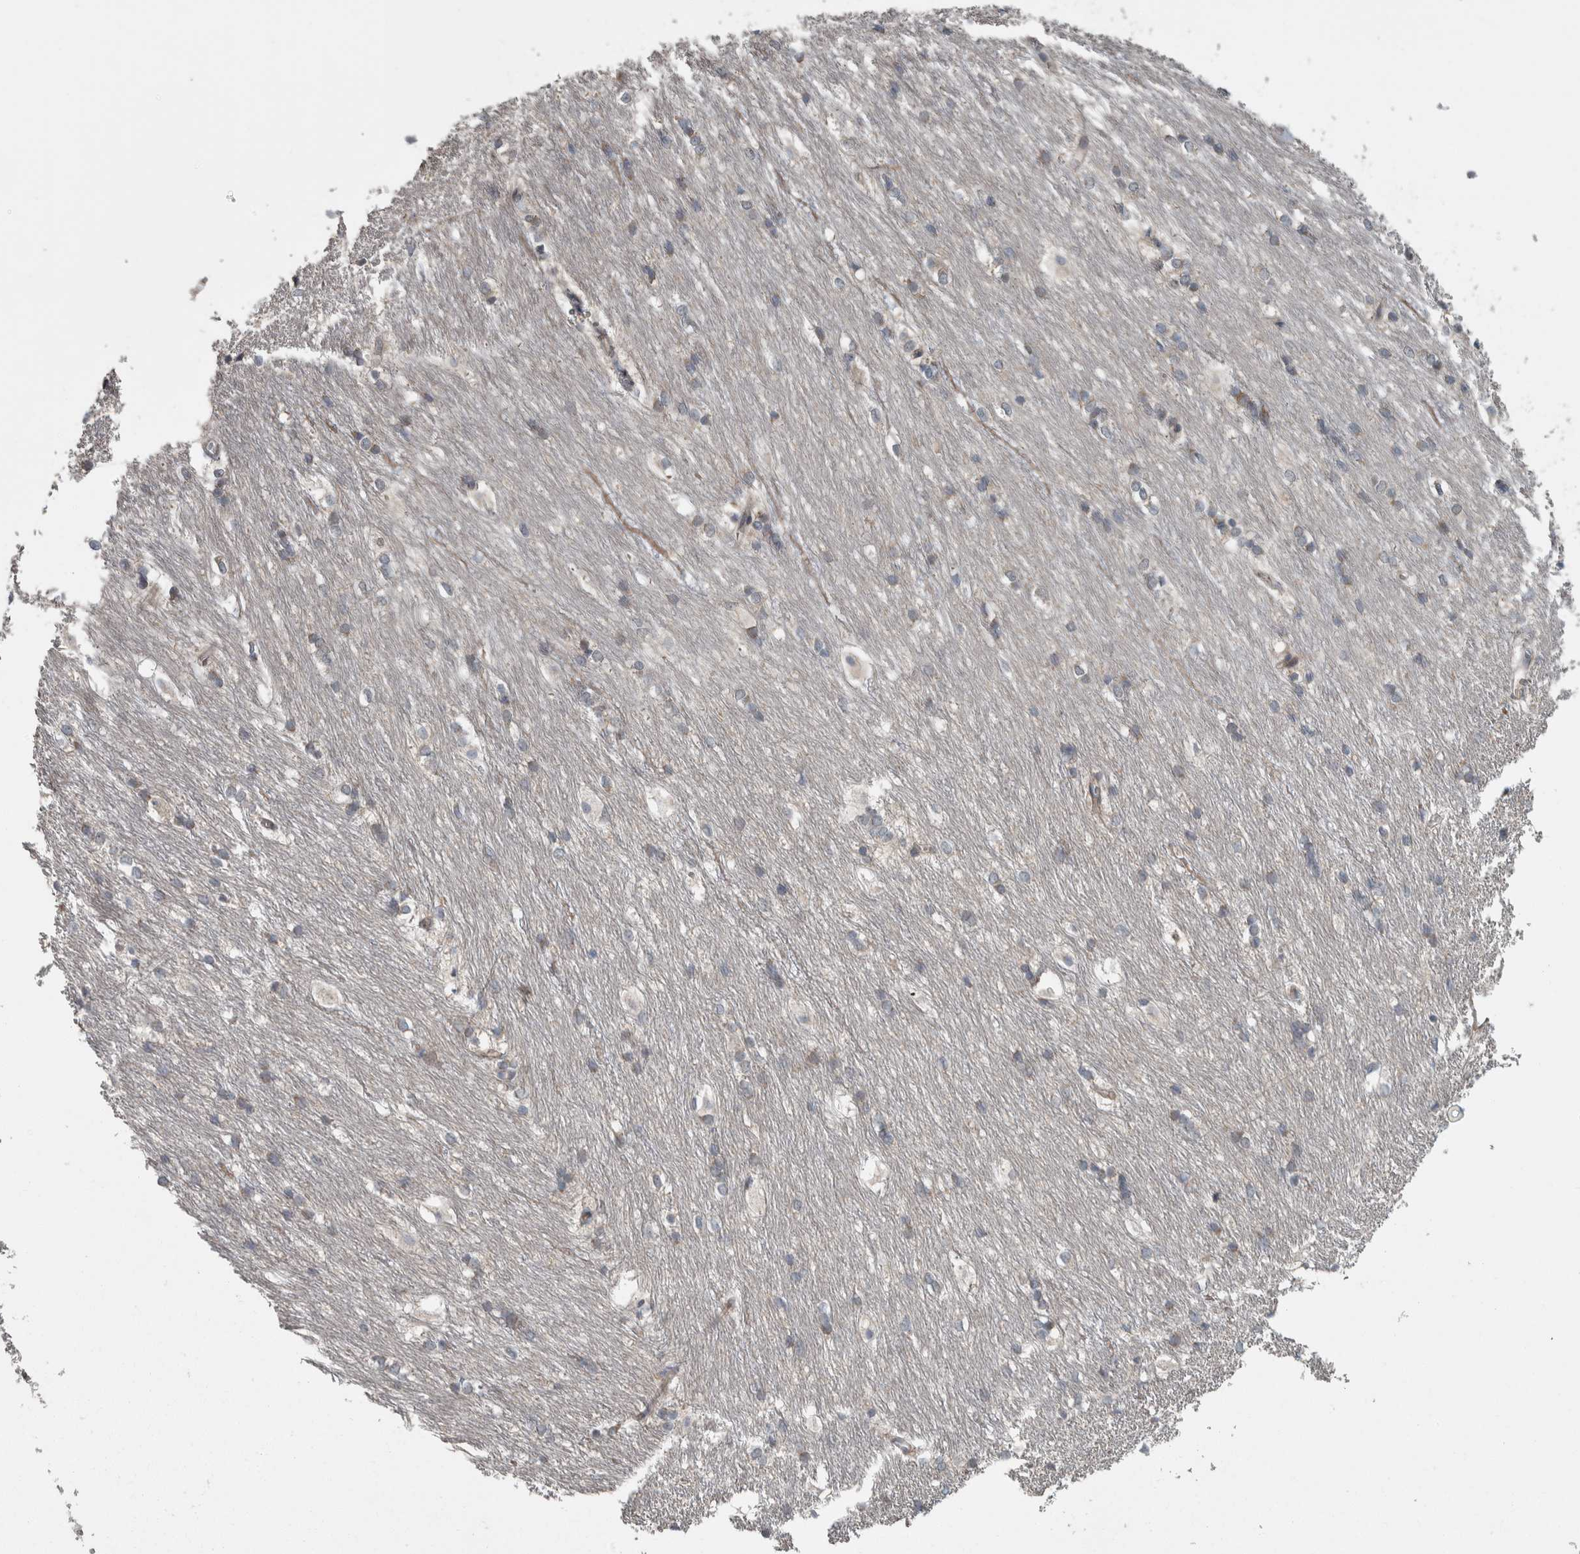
{"staining": {"intensity": "weak", "quantity": "25%-75%", "location": "cytoplasmic/membranous"}, "tissue": "caudate", "cell_type": "Glial cells", "image_type": "normal", "snomed": [{"axis": "morphology", "description": "Normal tissue, NOS"}, {"axis": "topography", "description": "Lateral ventricle wall"}], "caption": "The photomicrograph reveals staining of unremarkable caudate, revealing weak cytoplasmic/membranous protein expression (brown color) within glial cells.", "gene": "CWC27", "patient": {"sex": "female", "age": 19}}